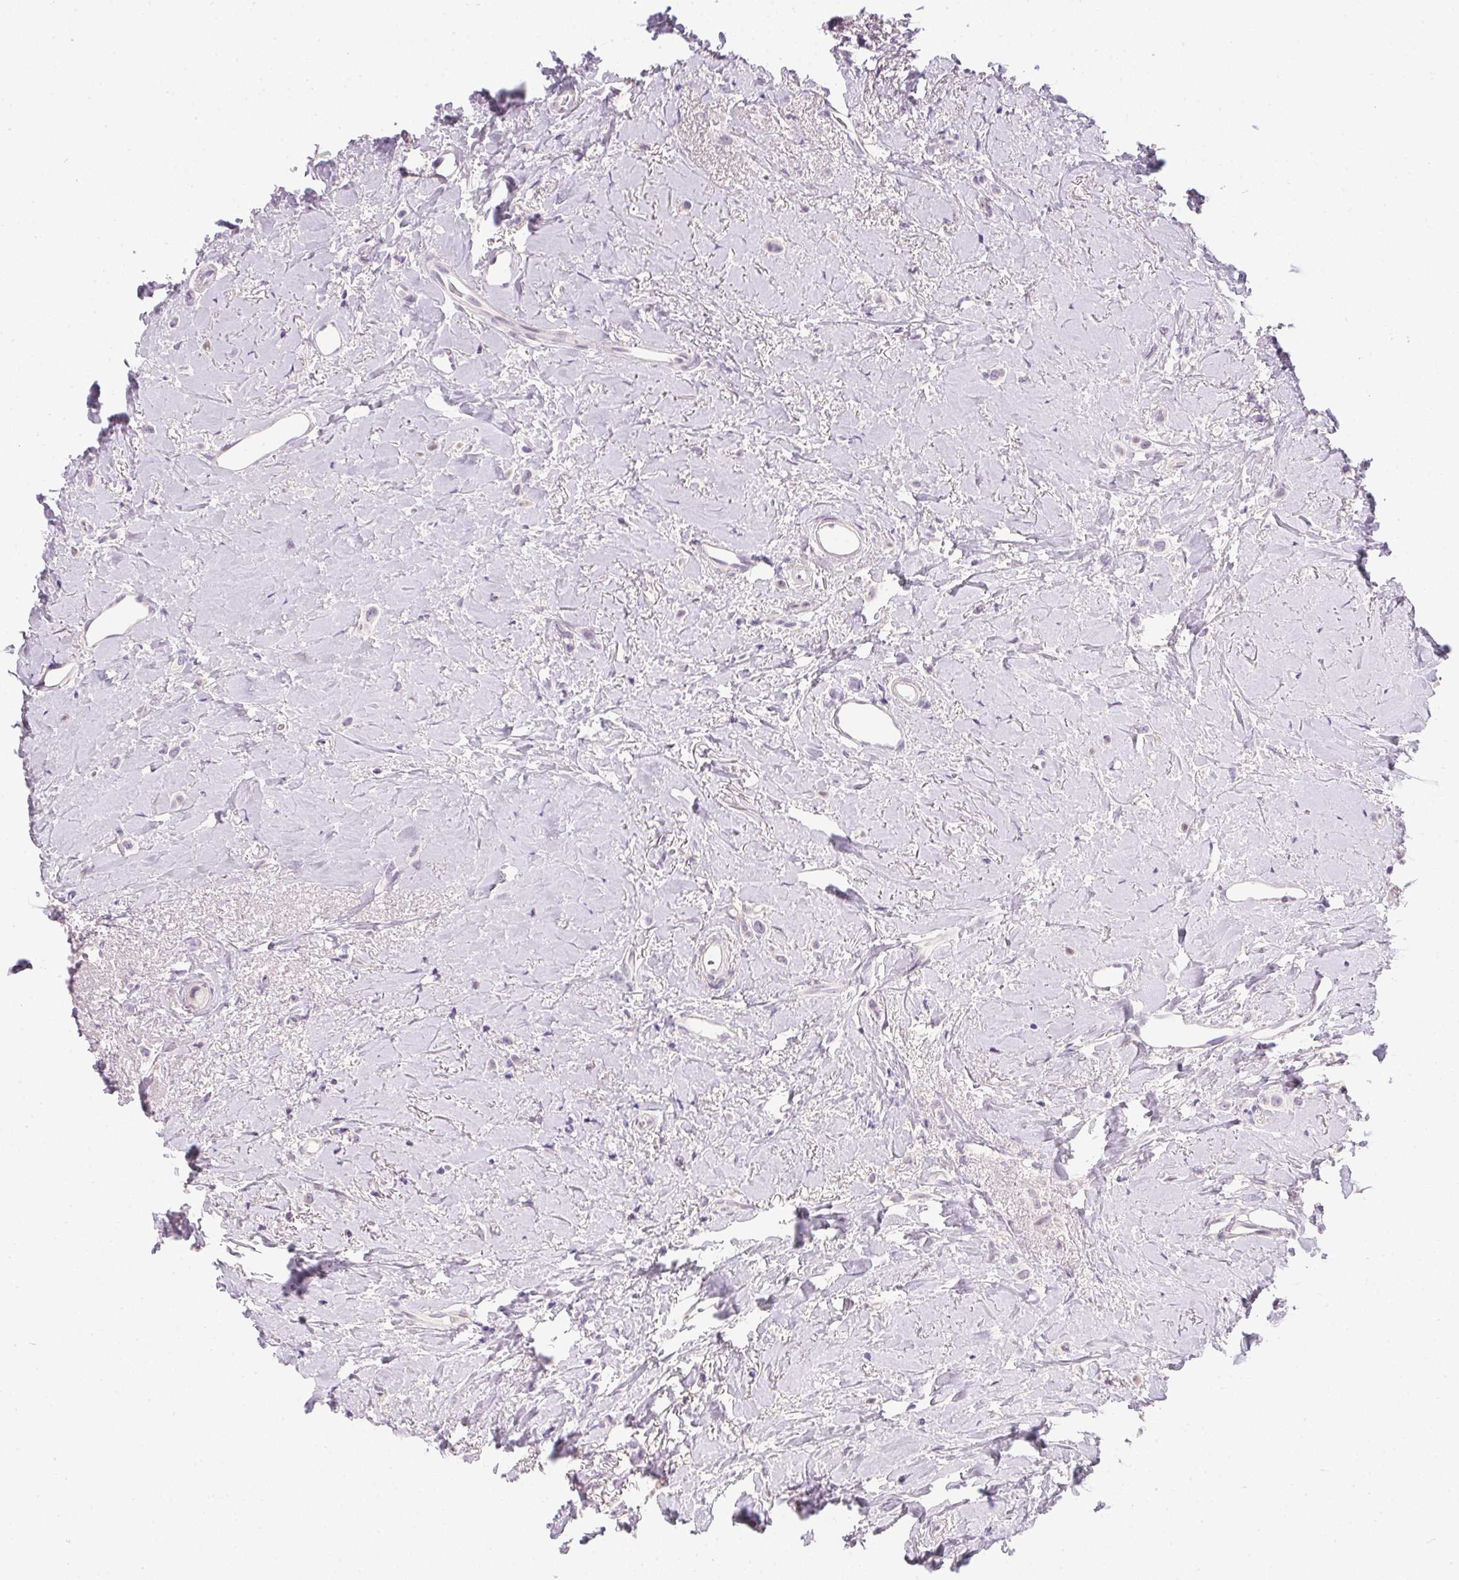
{"staining": {"intensity": "negative", "quantity": "none", "location": "none"}, "tissue": "breast cancer", "cell_type": "Tumor cells", "image_type": "cancer", "snomed": [{"axis": "morphology", "description": "Lobular carcinoma"}, {"axis": "topography", "description": "Breast"}], "caption": "DAB immunohistochemical staining of breast lobular carcinoma demonstrates no significant staining in tumor cells.", "gene": "GSDMC", "patient": {"sex": "female", "age": 66}}